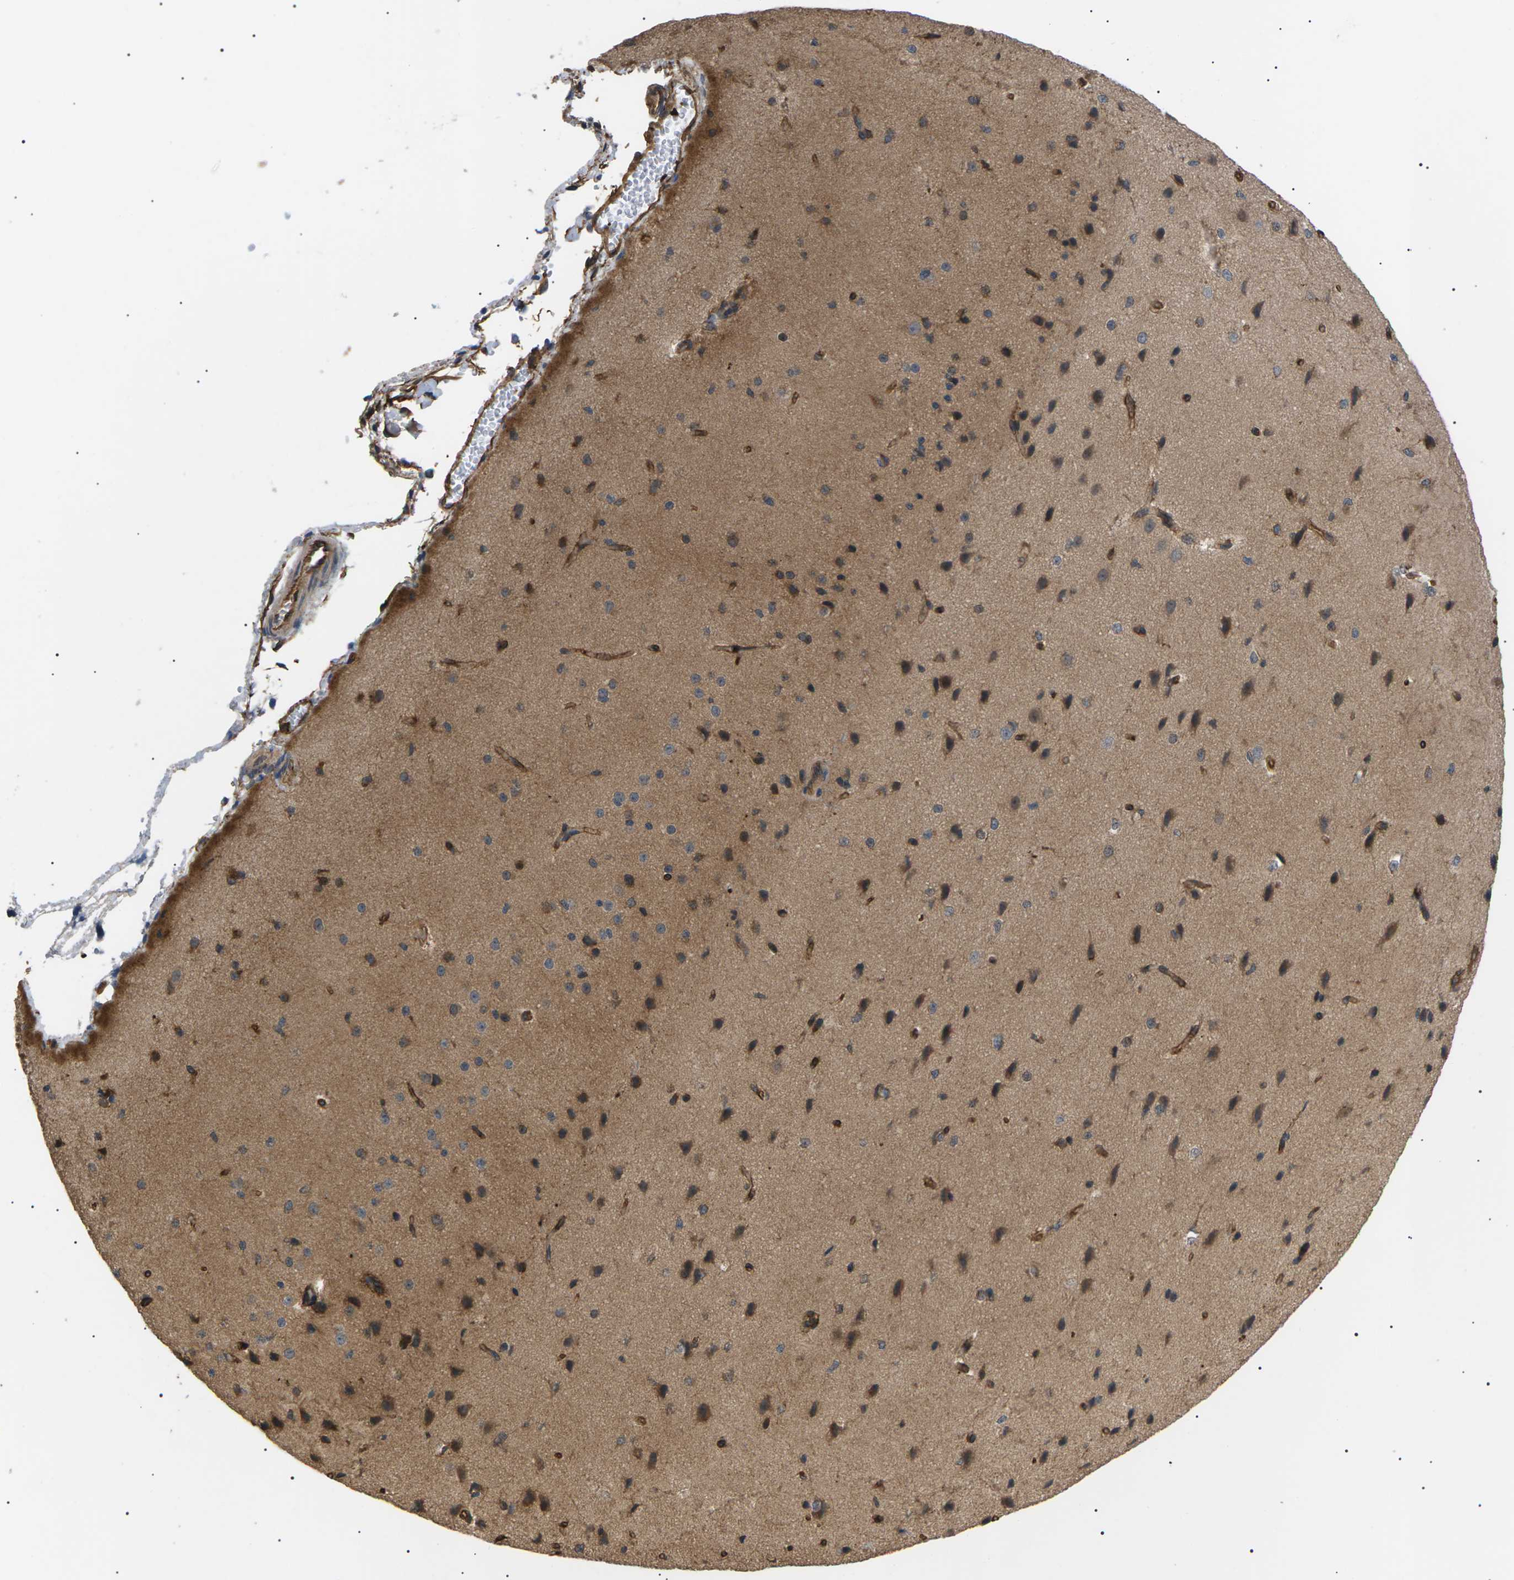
{"staining": {"intensity": "strong", "quantity": ">75%", "location": "cytoplasmic/membranous"}, "tissue": "cerebral cortex", "cell_type": "Endothelial cells", "image_type": "normal", "snomed": [{"axis": "morphology", "description": "Normal tissue, NOS"}, {"axis": "morphology", "description": "Developmental malformation"}, {"axis": "topography", "description": "Cerebral cortex"}], "caption": "Endothelial cells display high levels of strong cytoplasmic/membranous expression in approximately >75% of cells in benign cerebral cortex. The protein of interest is stained brown, and the nuclei are stained in blue (DAB (3,3'-diaminobenzidine) IHC with brightfield microscopy, high magnification).", "gene": "TMTC4", "patient": {"sex": "female", "age": 30}}